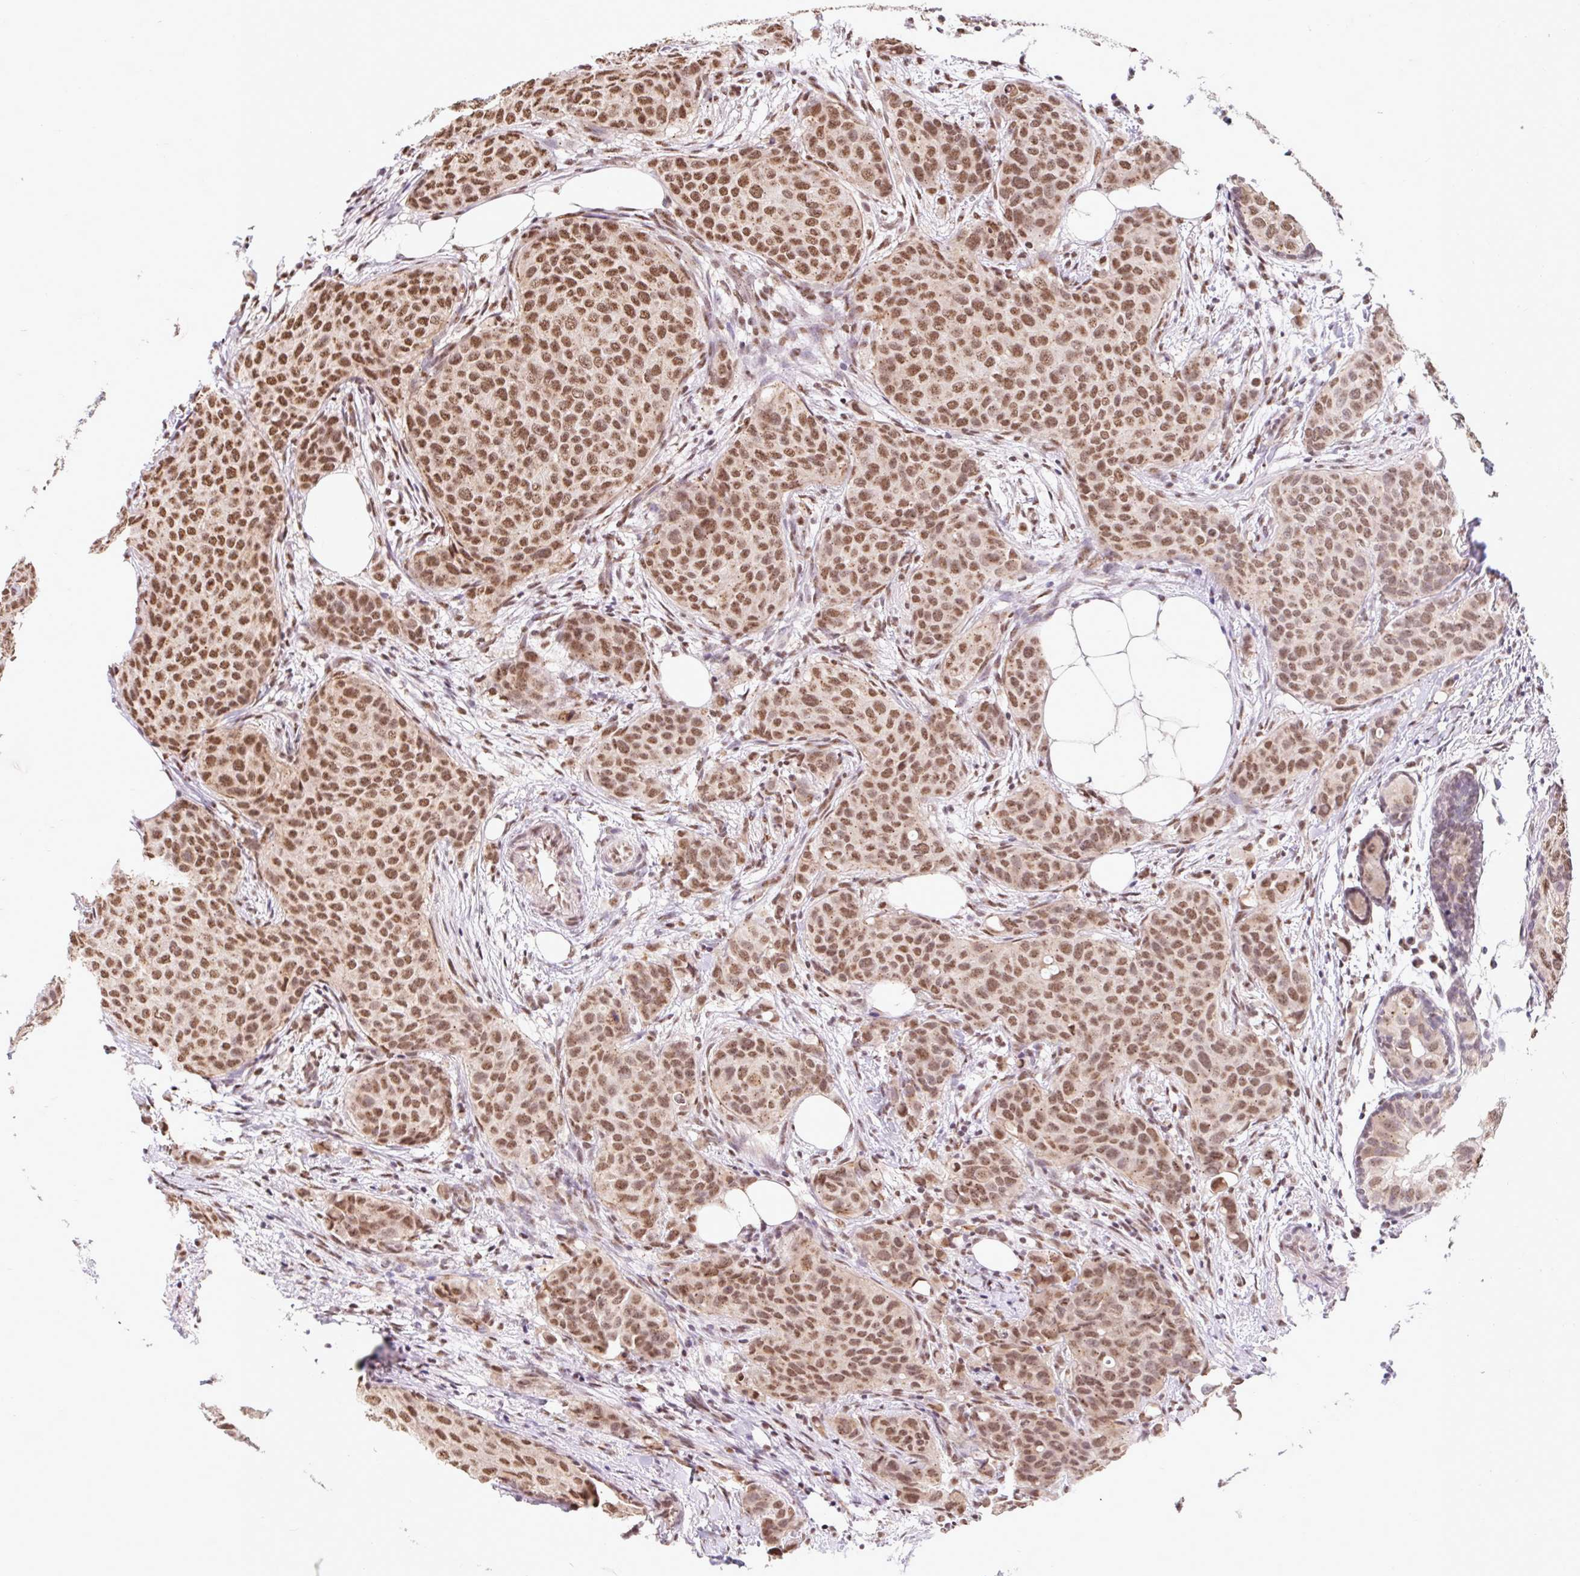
{"staining": {"intensity": "moderate", "quantity": ">75%", "location": "nuclear"}, "tissue": "breast cancer", "cell_type": "Tumor cells", "image_type": "cancer", "snomed": [{"axis": "morphology", "description": "Duct carcinoma"}, {"axis": "topography", "description": "Breast"}], "caption": "This photomicrograph shows immunohistochemistry (IHC) staining of breast cancer (infiltrating ductal carcinoma), with medium moderate nuclear expression in about >75% of tumor cells.", "gene": "BICRA", "patient": {"sex": "female", "age": 47}}